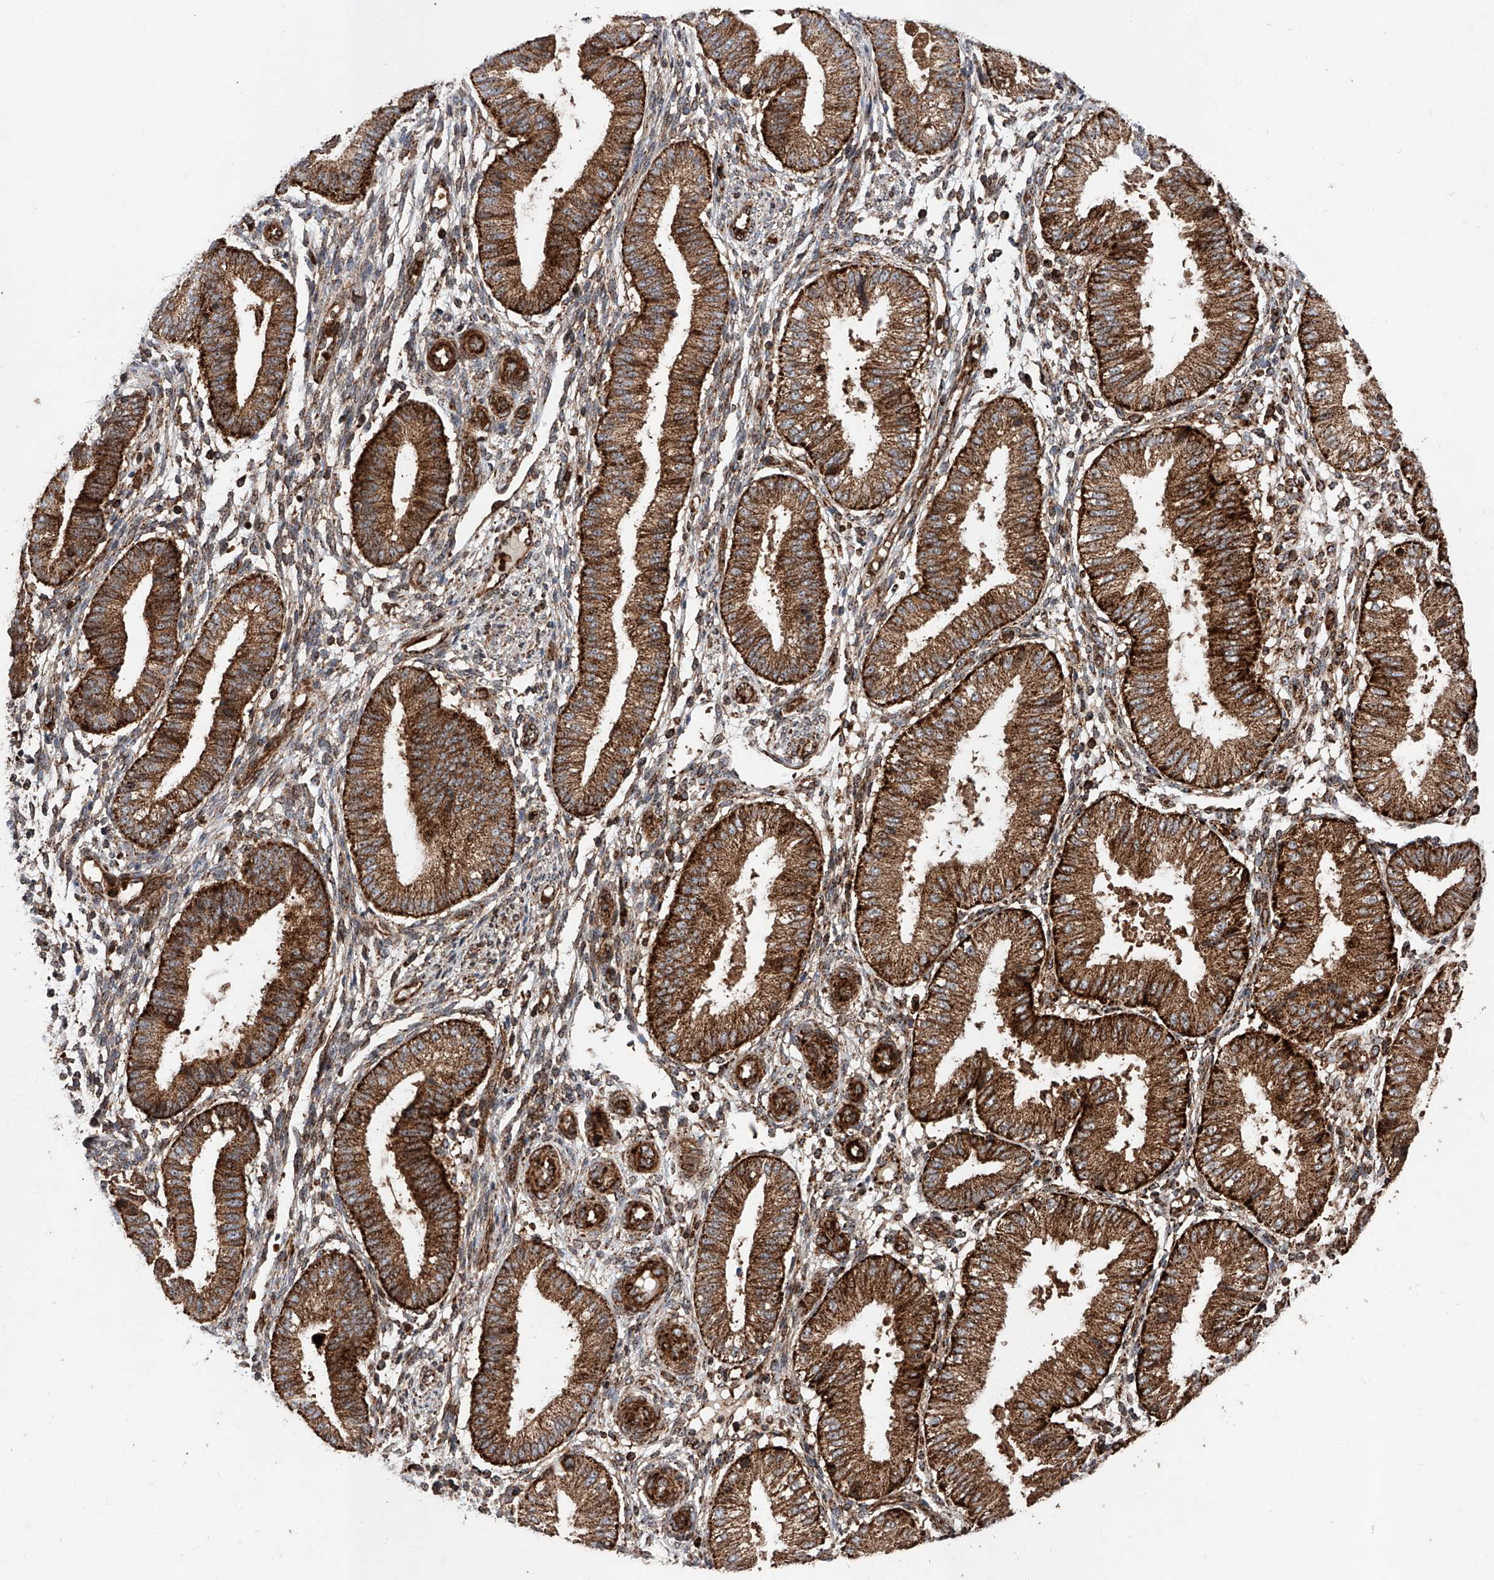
{"staining": {"intensity": "strong", "quantity": "25%-75%", "location": "cytoplasmic/membranous"}, "tissue": "endometrium", "cell_type": "Cells in endometrial stroma", "image_type": "normal", "snomed": [{"axis": "morphology", "description": "Normal tissue, NOS"}, {"axis": "topography", "description": "Endometrium"}], "caption": "Immunohistochemical staining of unremarkable endometrium exhibits high levels of strong cytoplasmic/membranous staining in about 25%-75% of cells in endometrial stroma.", "gene": "PISD", "patient": {"sex": "female", "age": 39}}